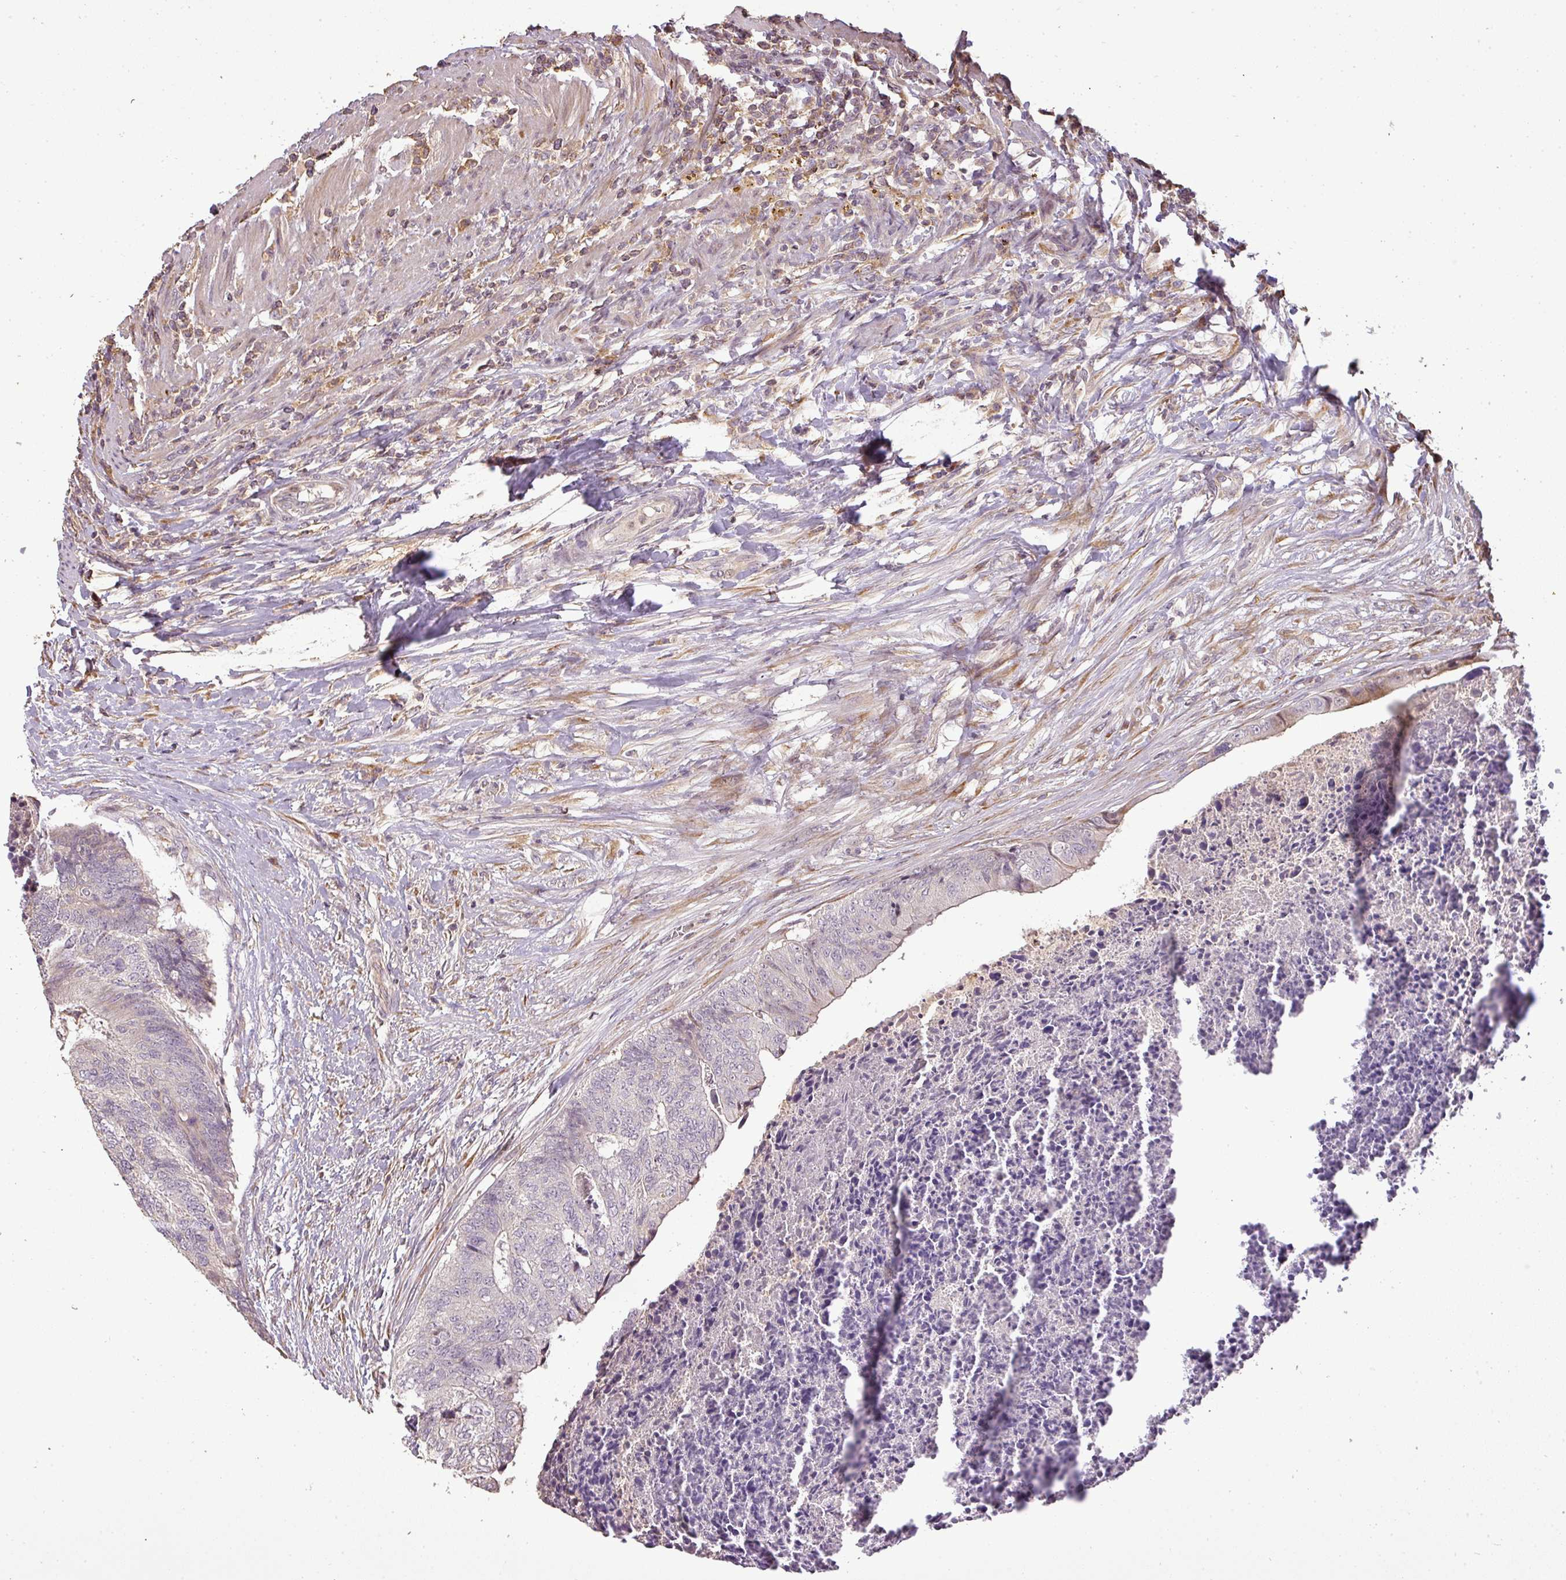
{"staining": {"intensity": "weak", "quantity": "<25%", "location": "cytoplasmic/membranous"}, "tissue": "colorectal cancer", "cell_type": "Tumor cells", "image_type": "cancer", "snomed": [{"axis": "morphology", "description": "Adenocarcinoma, NOS"}, {"axis": "topography", "description": "Colon"}], "caption": "Immunohistochemistry image of colorectal cancer (adenocarcinoma) stained for a protein (brown), which reveals no staining in tumor cells.", "gene": "FAIM", "patient": {"sex": "female", "age": 67}}